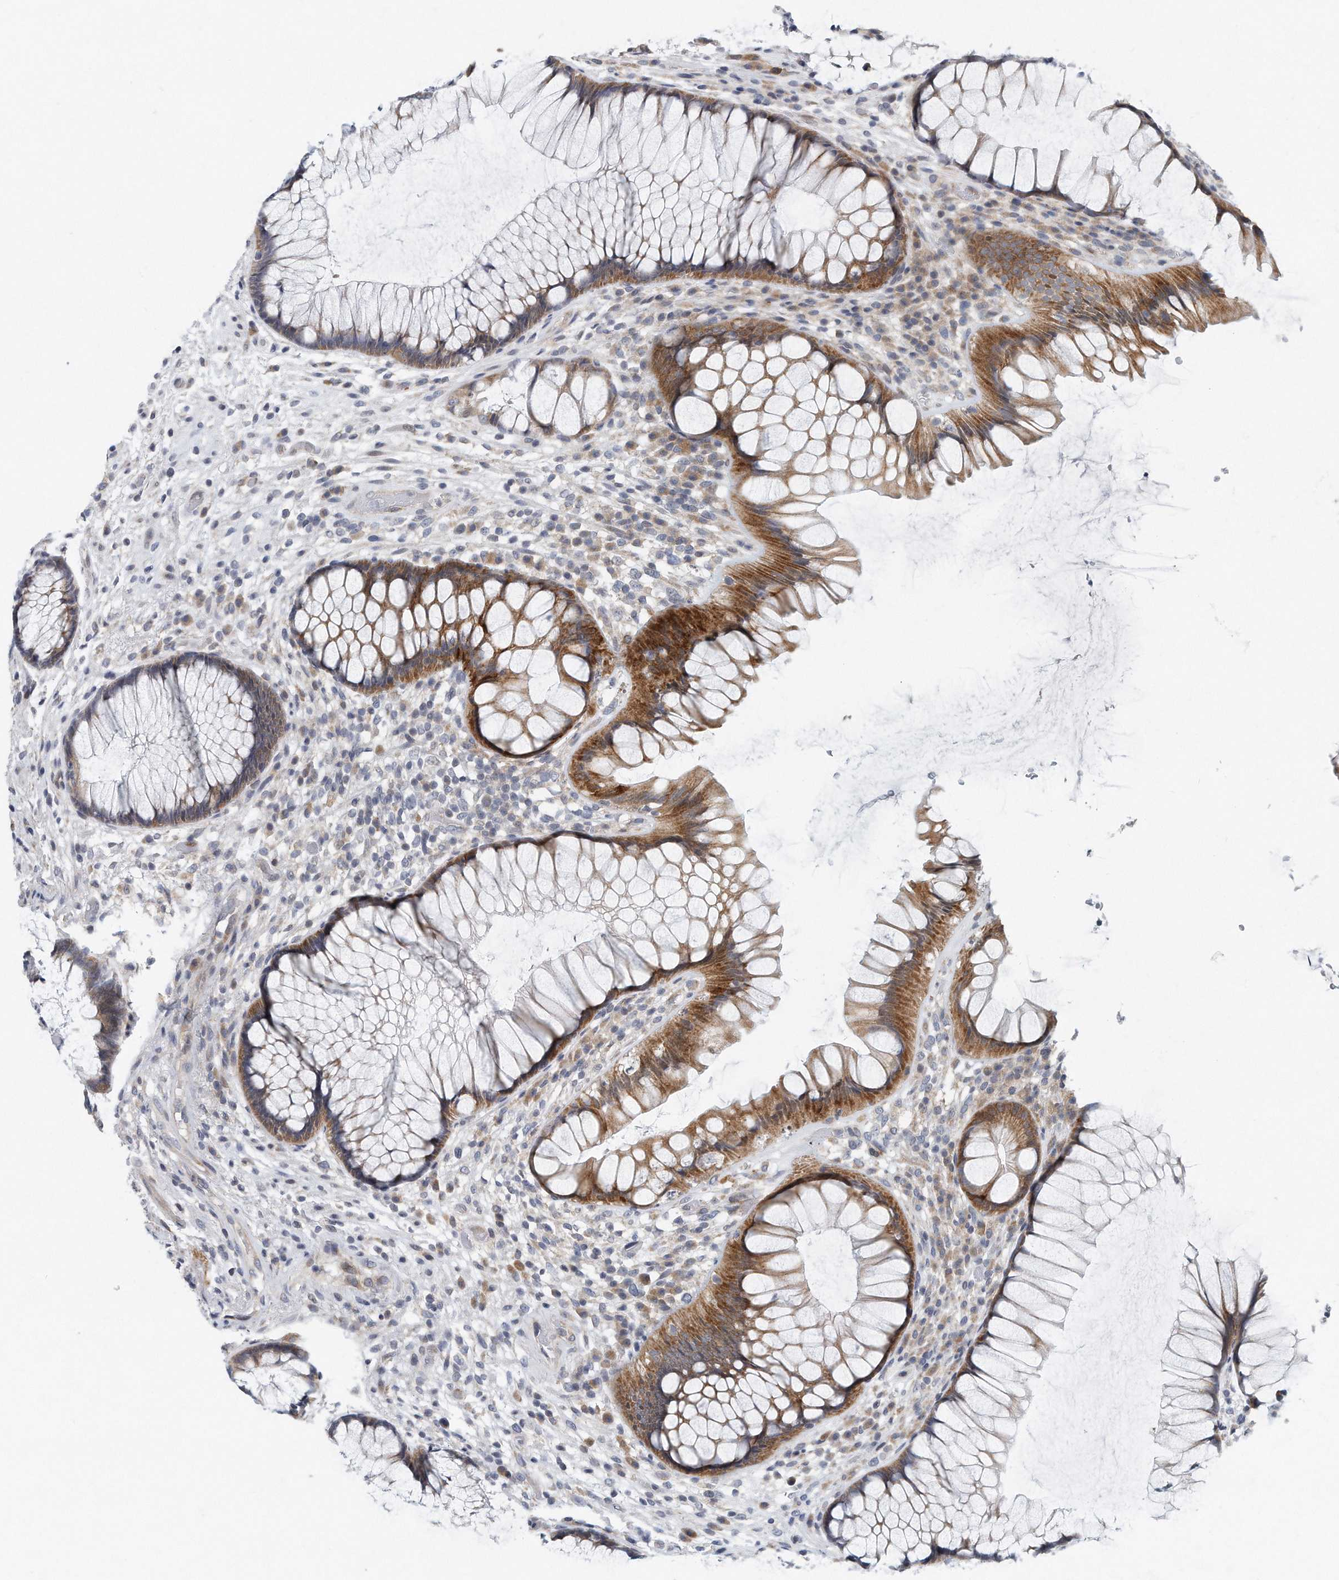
{"staining": {"intensity": "moderate", "quantity": ">75%", "location": "cytoplasmic/membranous"}, "tissue": "rectum", "cell_type": "Glandular cells", "image_type": "normal", "snomed": [{"axis": "morphology", "description": "Normal tissue, NOS"}, {"axis": "topography", "description": "Rectum"}], "caption": "Immunohistochemical staining of unremarkable rectum demonstrates moderate cytoplasmic/membranous protein staining in about >75% of glandular cells.", "gene": "VLDLR", "patient": {"sex": "male", "age": 51}}